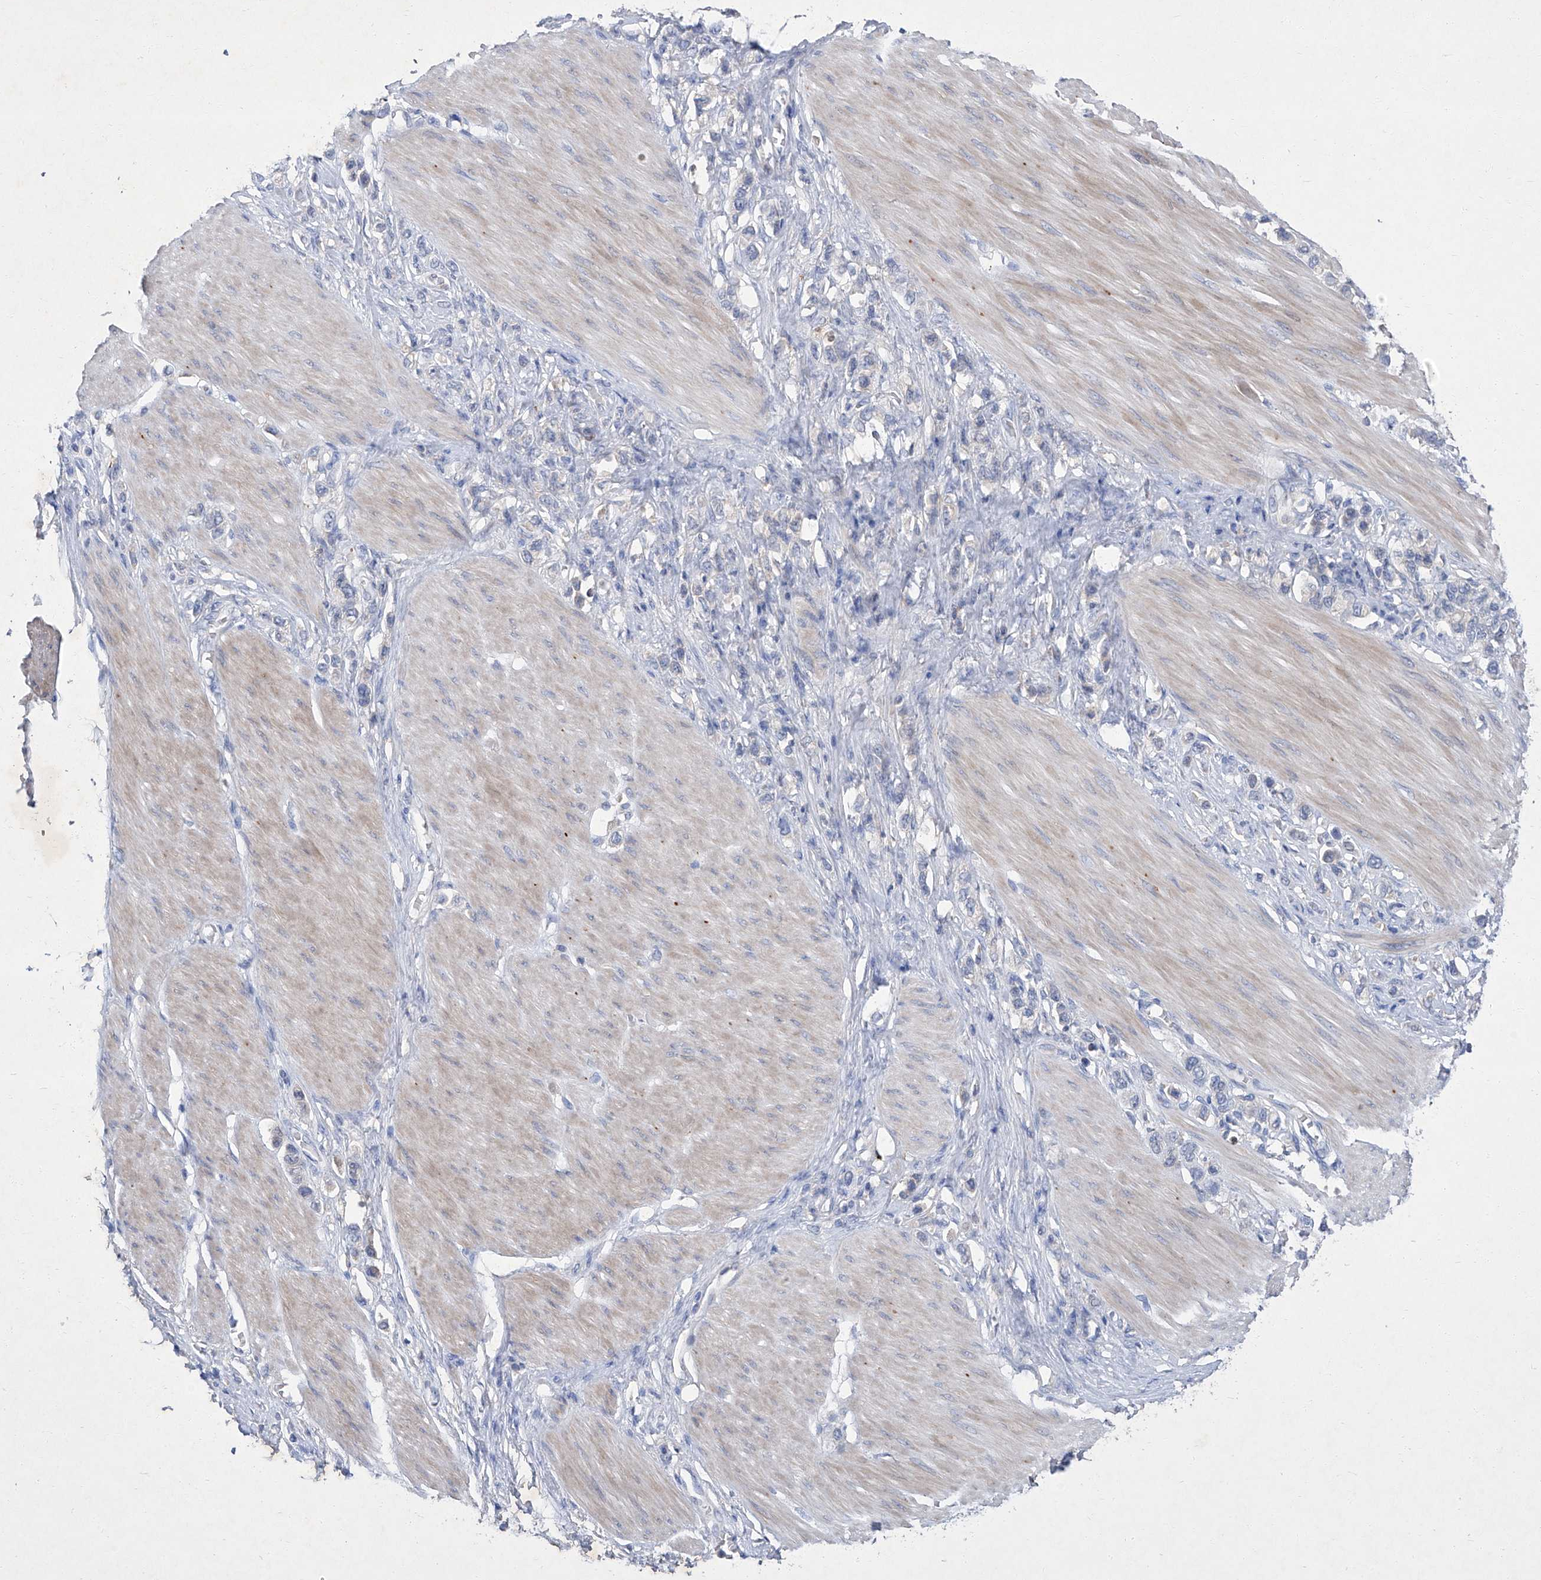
{"staining": {"intensity": "negative", "quantity": "none", "location": "none"}, "tissue": "stomach cancer", "cell_type": "Tumor cells", "image_type": "cancer", "snomed": [{"axis": "morphology", "description": "Adenocarcinoma, NOS"}, {"axis": "topography", "description": "Stomach"}], "caption": "This is an immunohistochemistry image of human stomach cancer. There is no staining in tumor cells.", "gene": "SBK2", "patient": {"sex": "female", "age": 65}}